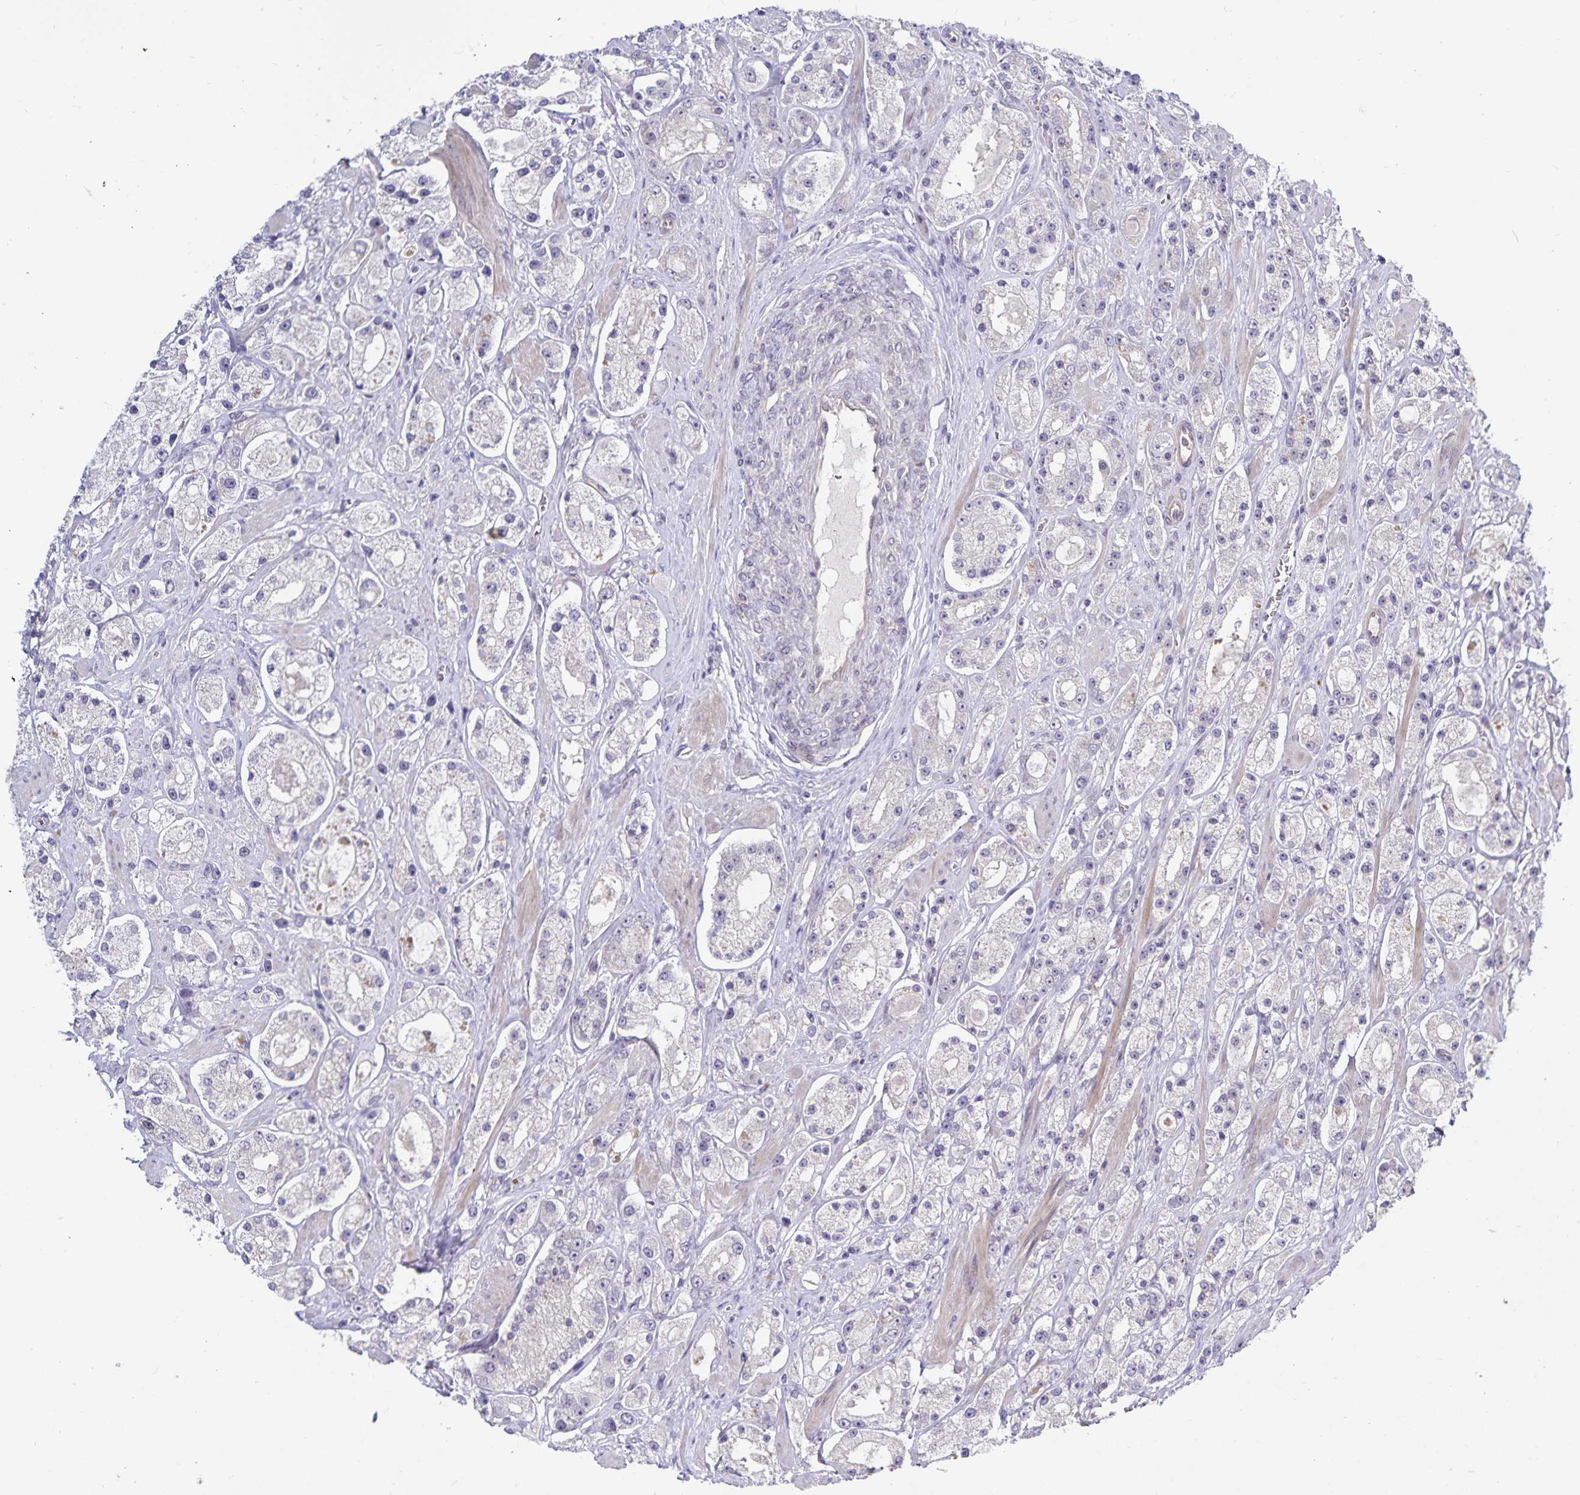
{"staining": {"intensity": "negative", "quantity": "none", "location": "none"}, "tissue": "prostate cancer", "cell_type": "Tumor cells", "image_type": "cancer", "snomed": [{"axis": "morphology", "description": "Adenocarcinoma, High grade"}, {"axis": "topography", "description": "Prostate"}], "caption": "Immunohistochemical staining of human adenocarcinoma (high-grade) (prostate) demonstrates no significant staining in tumor cells. Brightfield microscopy of immunohistochemistry (IHC) stained with DAB (brown) and hematoxylin (blue), captured at high magnification.", "gene": "CDKN2B", "patient": {"sex": "male", "age": 67}}